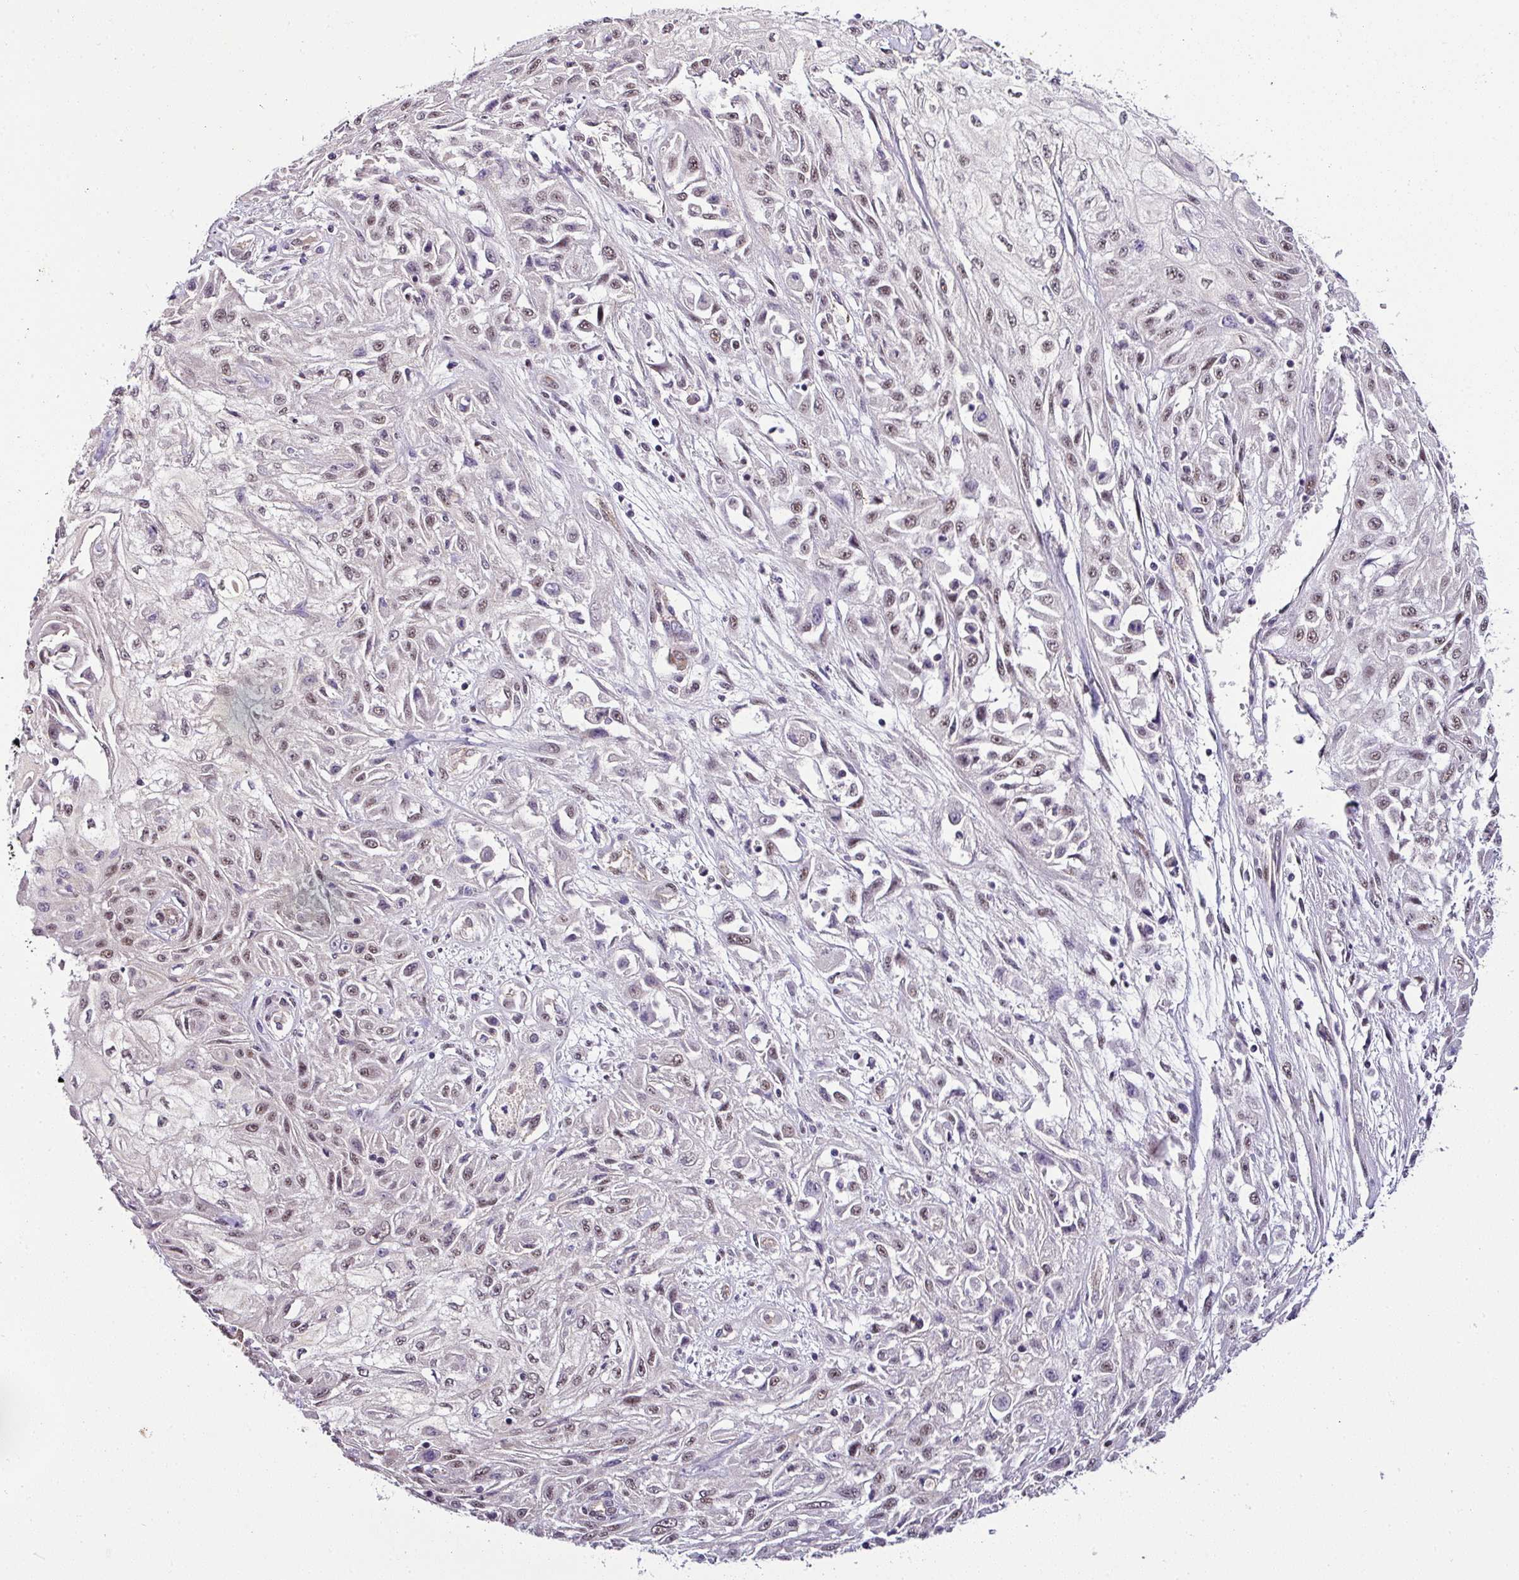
{"staining": {"intensity": "weak", "quantity": "<25%", "location": "nuclear"}, "tissue": "skin cancer", "cell_type": "Tumor cells", "image_type": "cancer", "snomed": [{"axis": "morphology", "description": "Squamous cell carcinoma, NOS"}, {"axis": "morphology", "description": "Squamous cell carcinoma, metastatic, NOS"}, {"axis": "topography", "description": "Skin"}, {"axis": "topography", "description": "Lymph node"}], "caption": "This is an immunohistochemistry (IHC) histopathology image of human skin cancer (squamous cell carcinoma). There is no expression in tumor cells.", "gene": "NAPSA", "patient": {"sex": "male", "age": 75}}